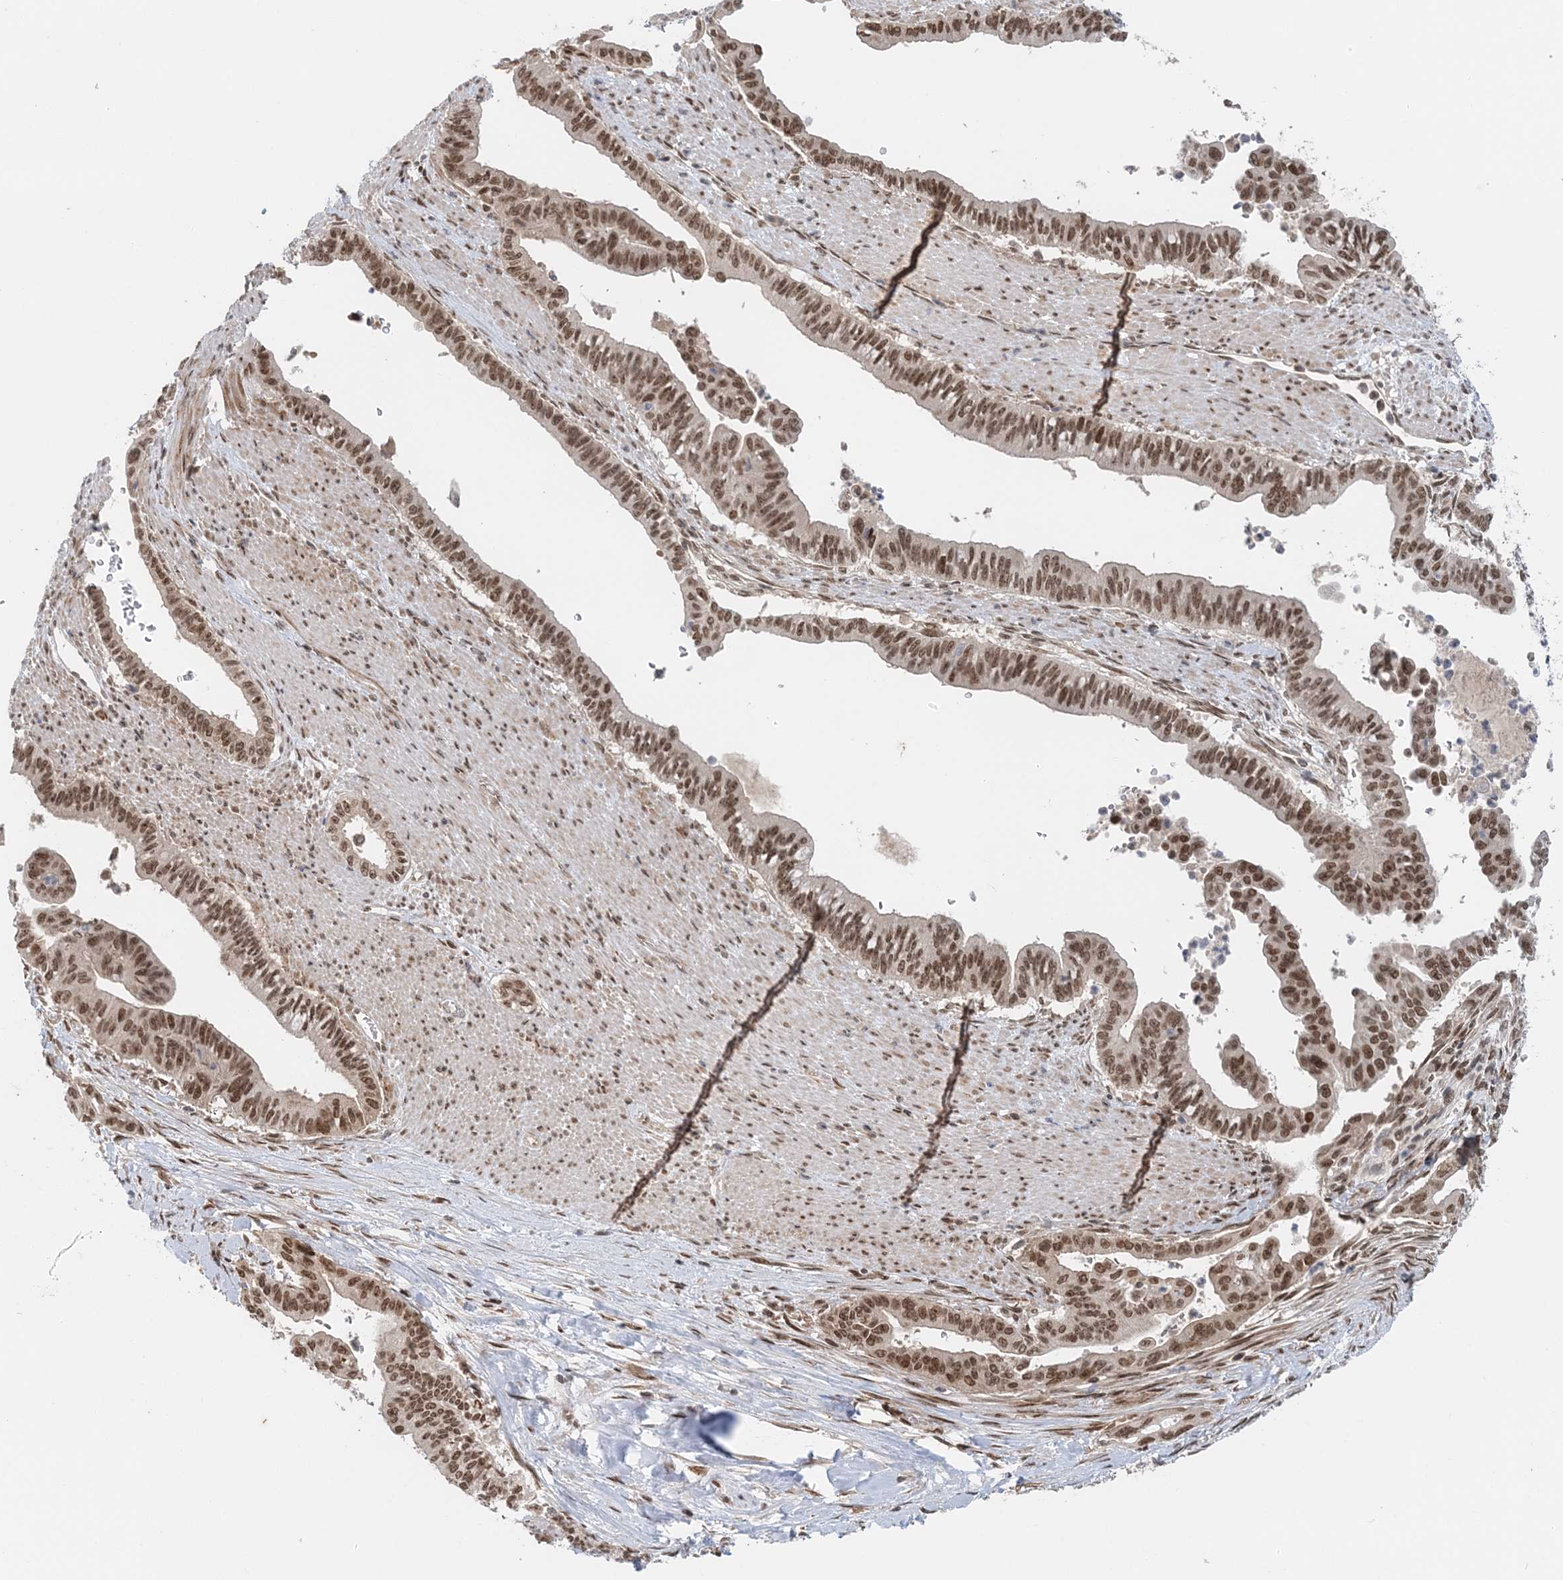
{"staining": {"intensity": "moderate", "quantity": ">75%", "location": "nuclear"}, "tissue": "pancreatic cancer", "cell_type": "Tumor cells", "image_type": "cancer", "snomed": [{"axis": "morphology", "description": "Adenocarcinoma, NOS"}, {"axis": "topography", "description": "Pancreas"}], "caption": "Immunohistochemistry micrograph of neoplastic tissue: human adenocarcinoma (pancreatic) stained using IHC displays medium levels of moderate protein expression localized specifically in the nuclear of tumor cells, appearing as a nuclear brown color.", "gene": "NOA1", "patient": {"sex": "male", "age": 70}}